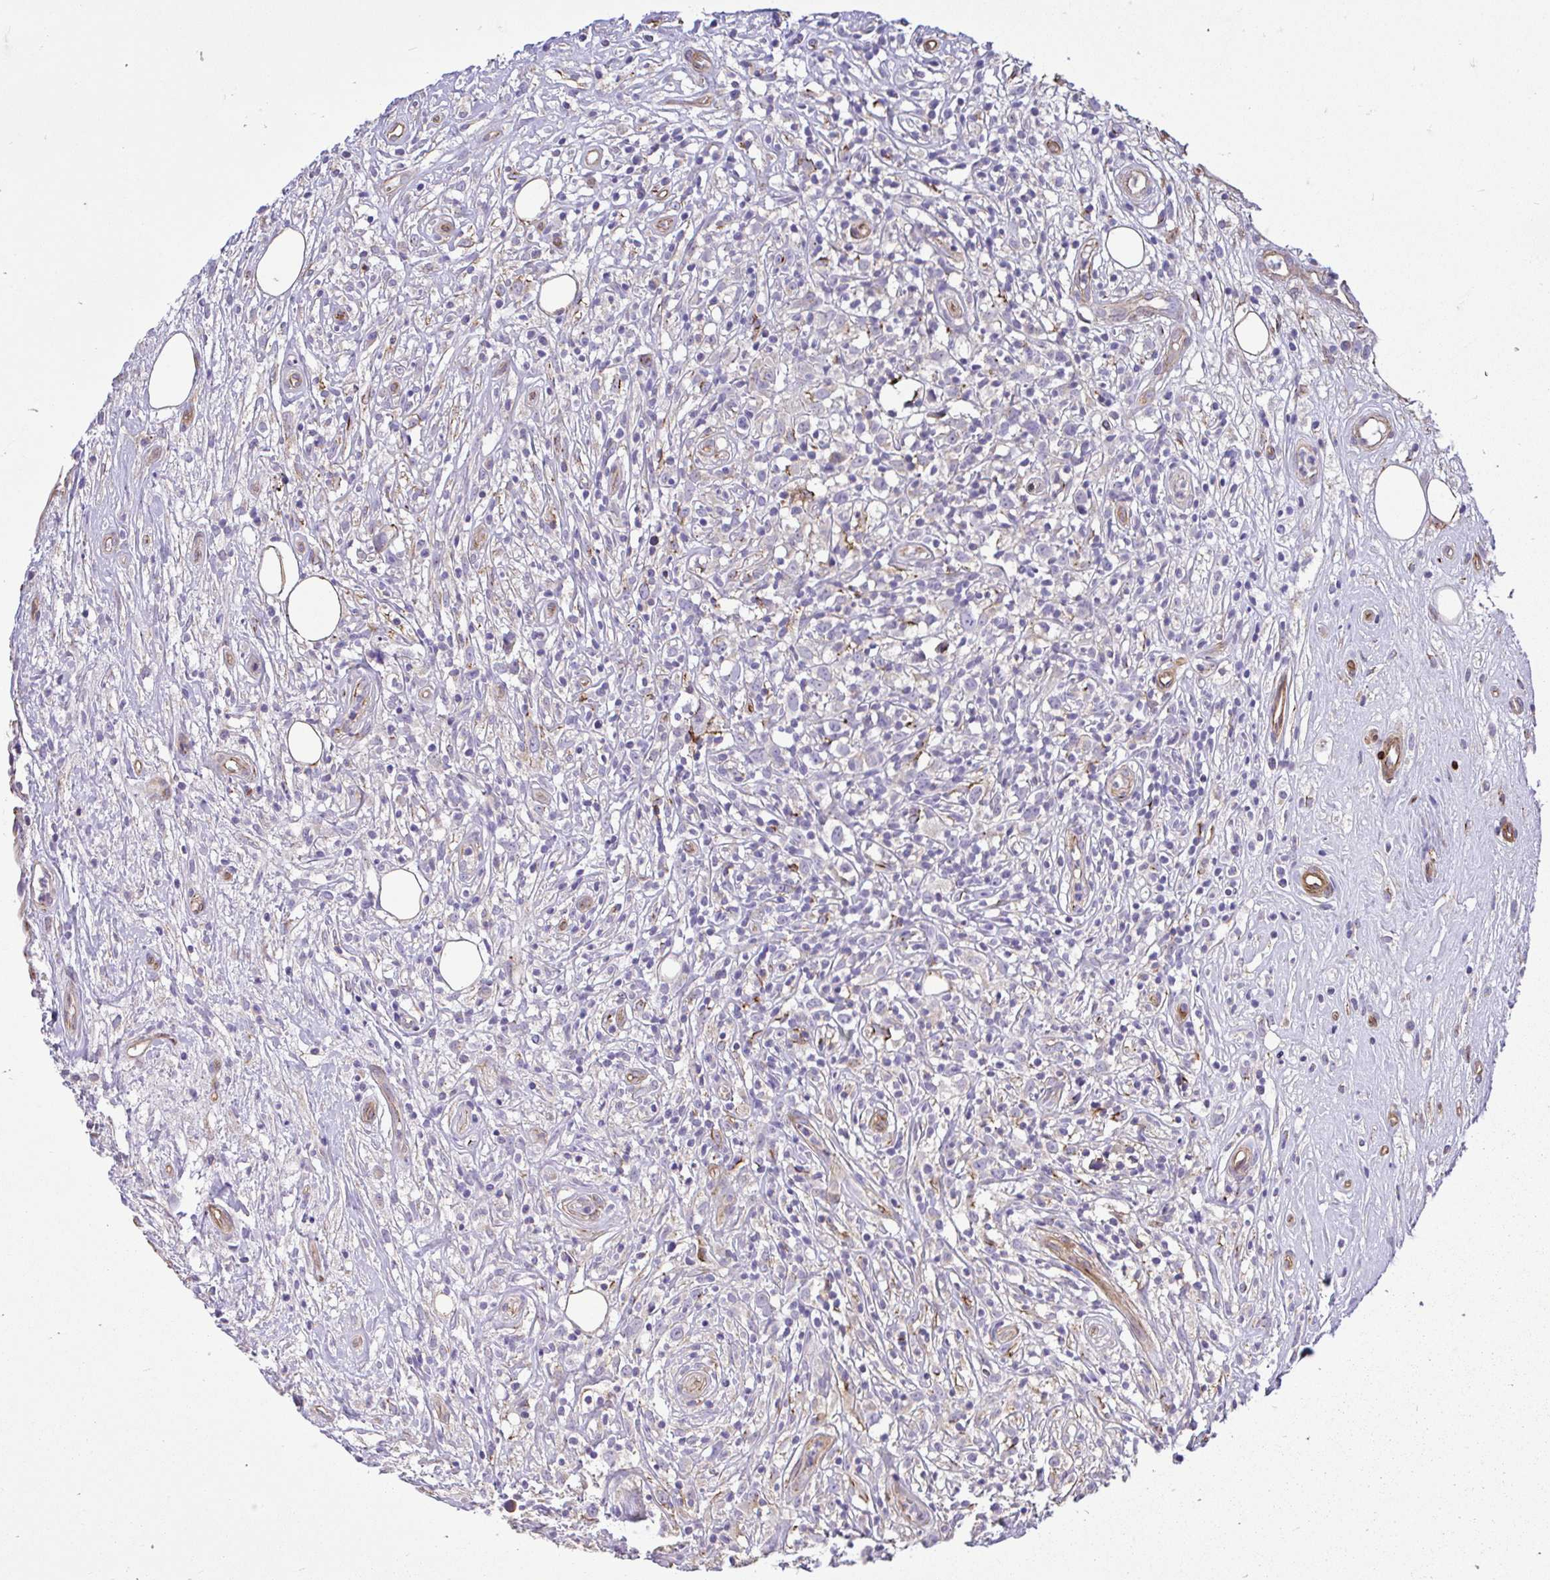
{"staining": {"intensity": "negative", "quantity": "none", "location": "none"}, "tissue": "lymphoma", "cell_type": "Tumor cells", "image_type": "cancer", "snomed": [{"axis": "morphology", "description": "Hodgkin's disease, NOS"}, {"axis": "topography", "description": "No Tissue"}], "caption": "High magnification brightfield microscopy of lymphoma stained with DAB (brown) and counterstained with hematoxylin (blue): tumor cells show no significant expression.", "gene": "PTPRK", "patient": {"sex": "female", "age": 21}}